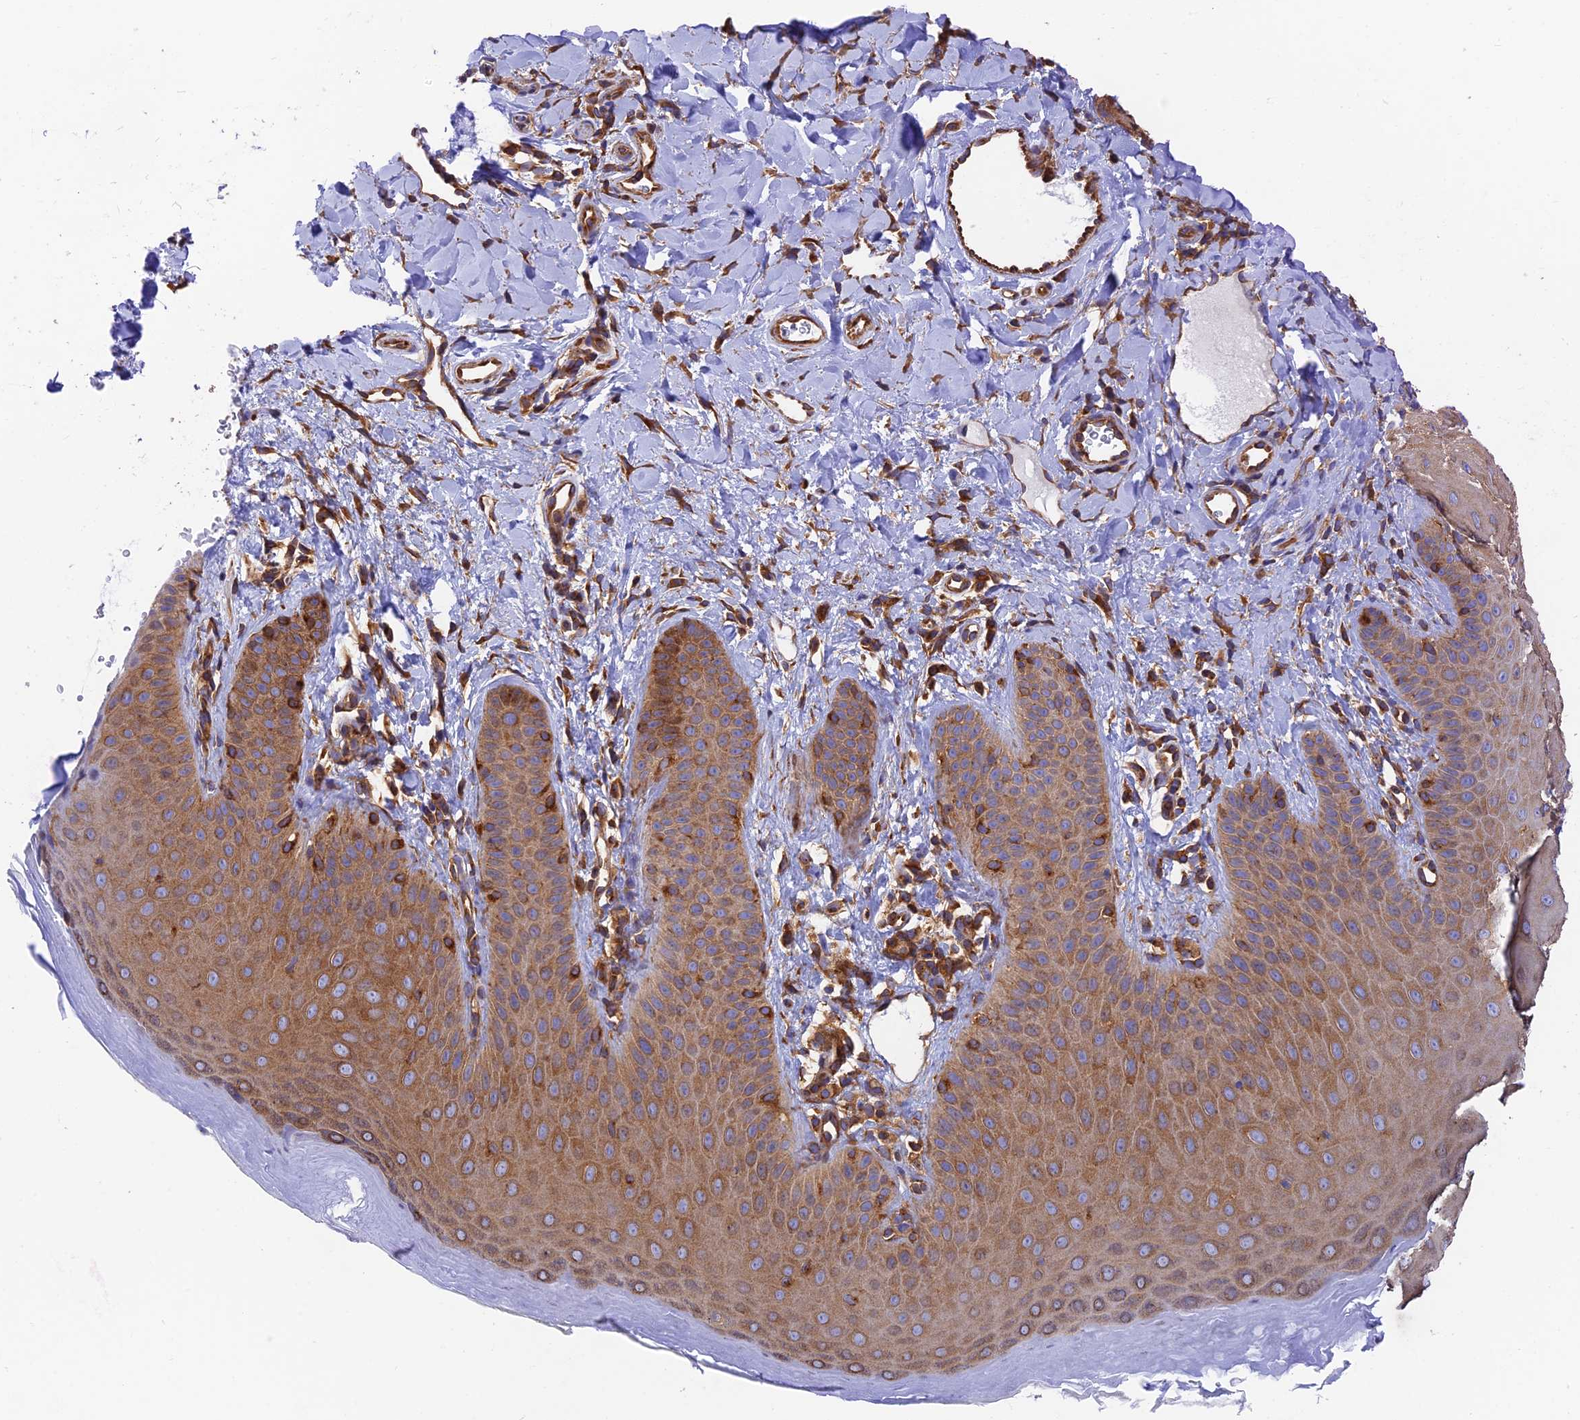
{"staining": {"intensity": "moderate", "quantity": ">75%", "location": "cytoplasmic/membranous"}, "tissue": "skin", "cell_type": "Epidermal cells", "image_type": "normal", "snomed": [{"axis": "morphology", "description": "Normal tissue, NOS"}, {"axis": "morphology", "description": "Neoplasm, malignant, NOS"}, {"axis": "topography", "description": "Anal"}], "caption": "High-power microscopy captured an immunohistochemistry (IHC) histopathology image of benign skin, revealing moderate cytoplasmic/membranous expression in about >75% of epidermal cells.", "gene": "DCTN2", "patient": {"sex": "male", "age": 47}}